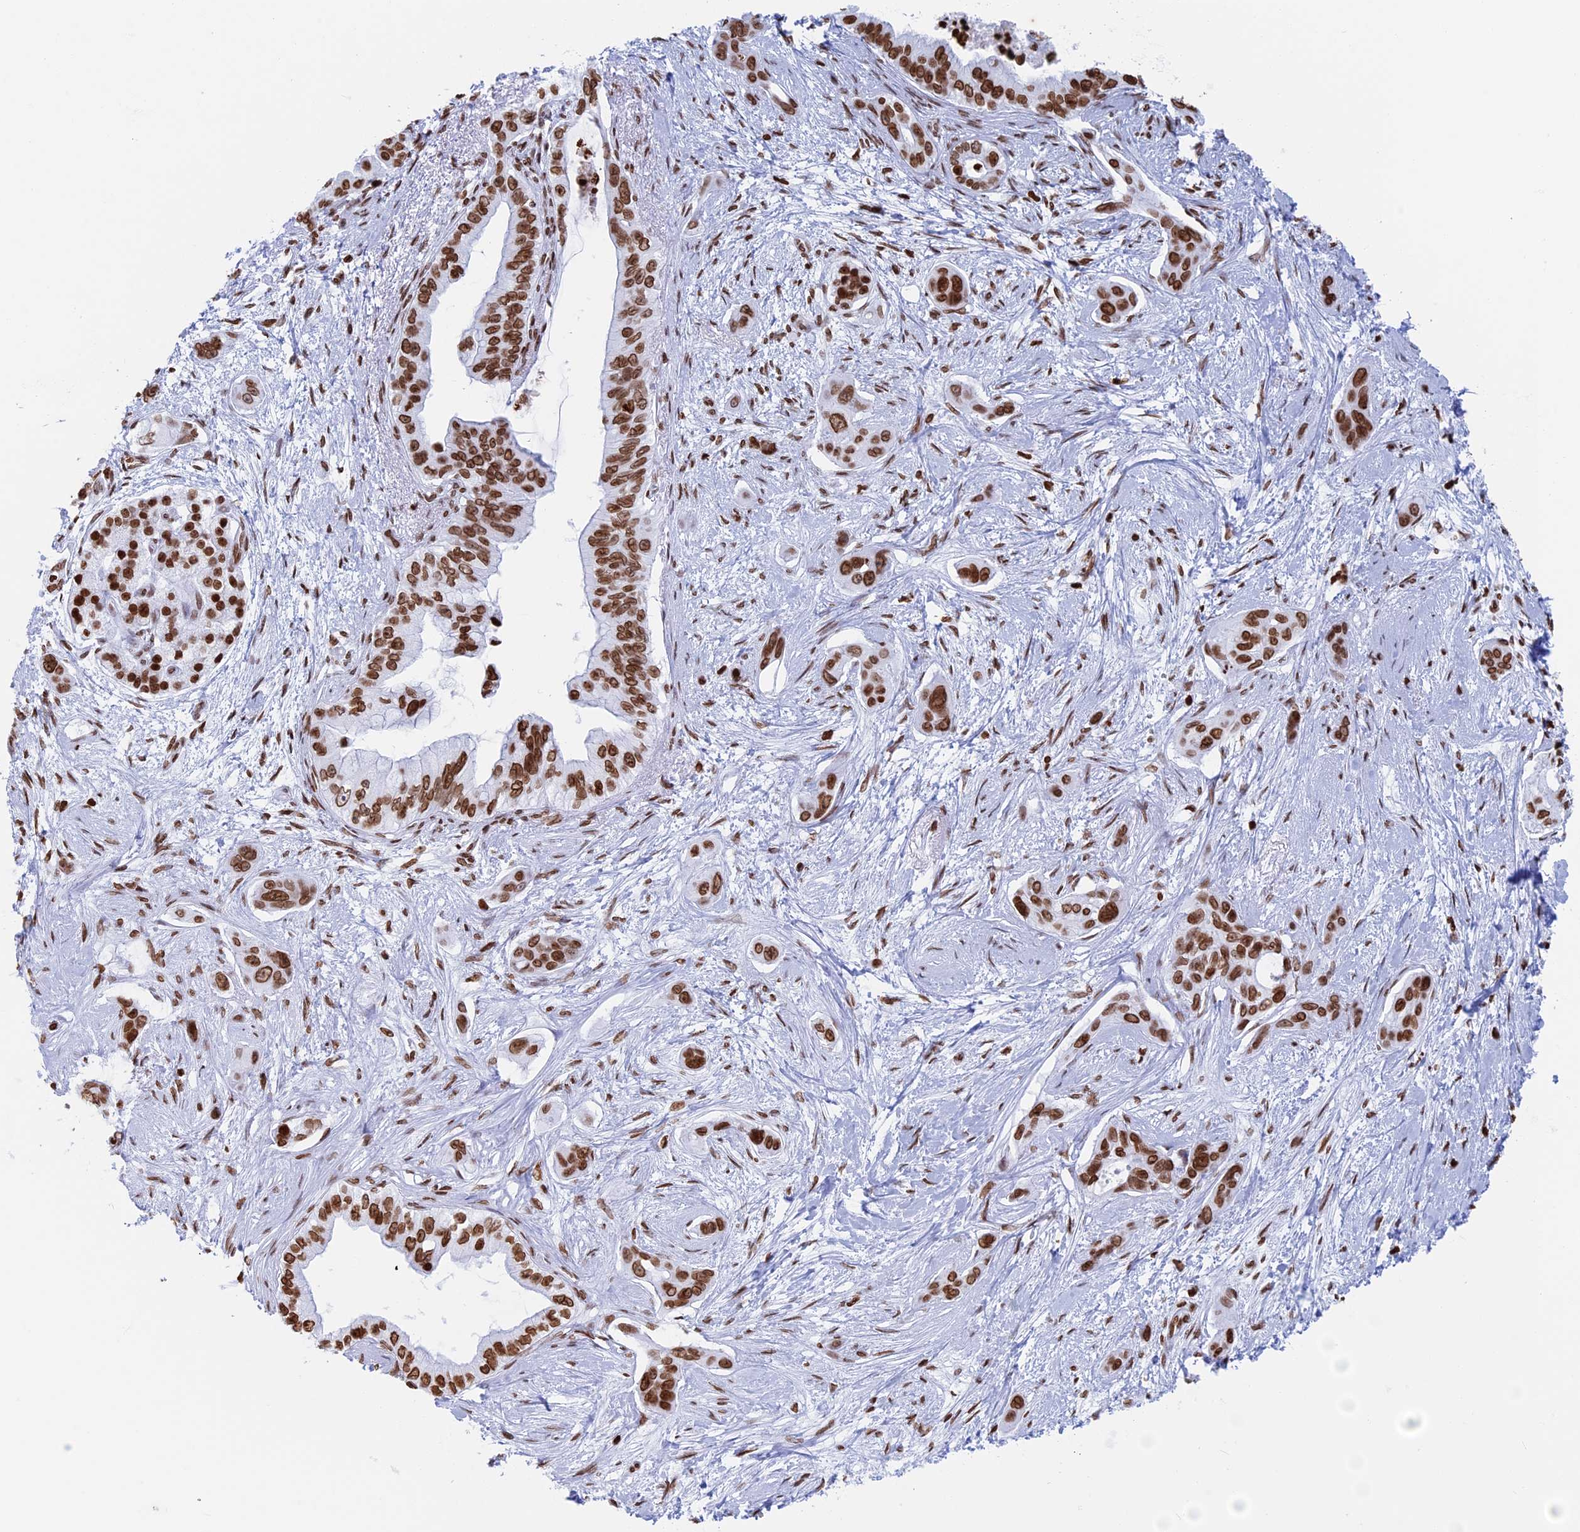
{"staining": {"intensity": "strong", "quantity": ">75%", "location": "nuclear"}, "tissue": "pancreatic cancer", "cell_type": "Tumor cells", "image_type": "cancer", "snomed": [{"axis": "morphology", "description": "Adenocarcinoma, NOS"}, {"axis": "topography", "description": "Pancreas"}], "caption": "Protein positivity by IHC shows strong nuclear staining in about >75% of tumor cells in pancreatic adenocarcinoma. Using DAB (3,3'-diaminobenzidine) (brown) and hematoxylin (blue) stains, captured at high magnification using brightfield microscopy.", "gene": "APOBEC3A", "patient": {"sex": "male", "age": 72}}